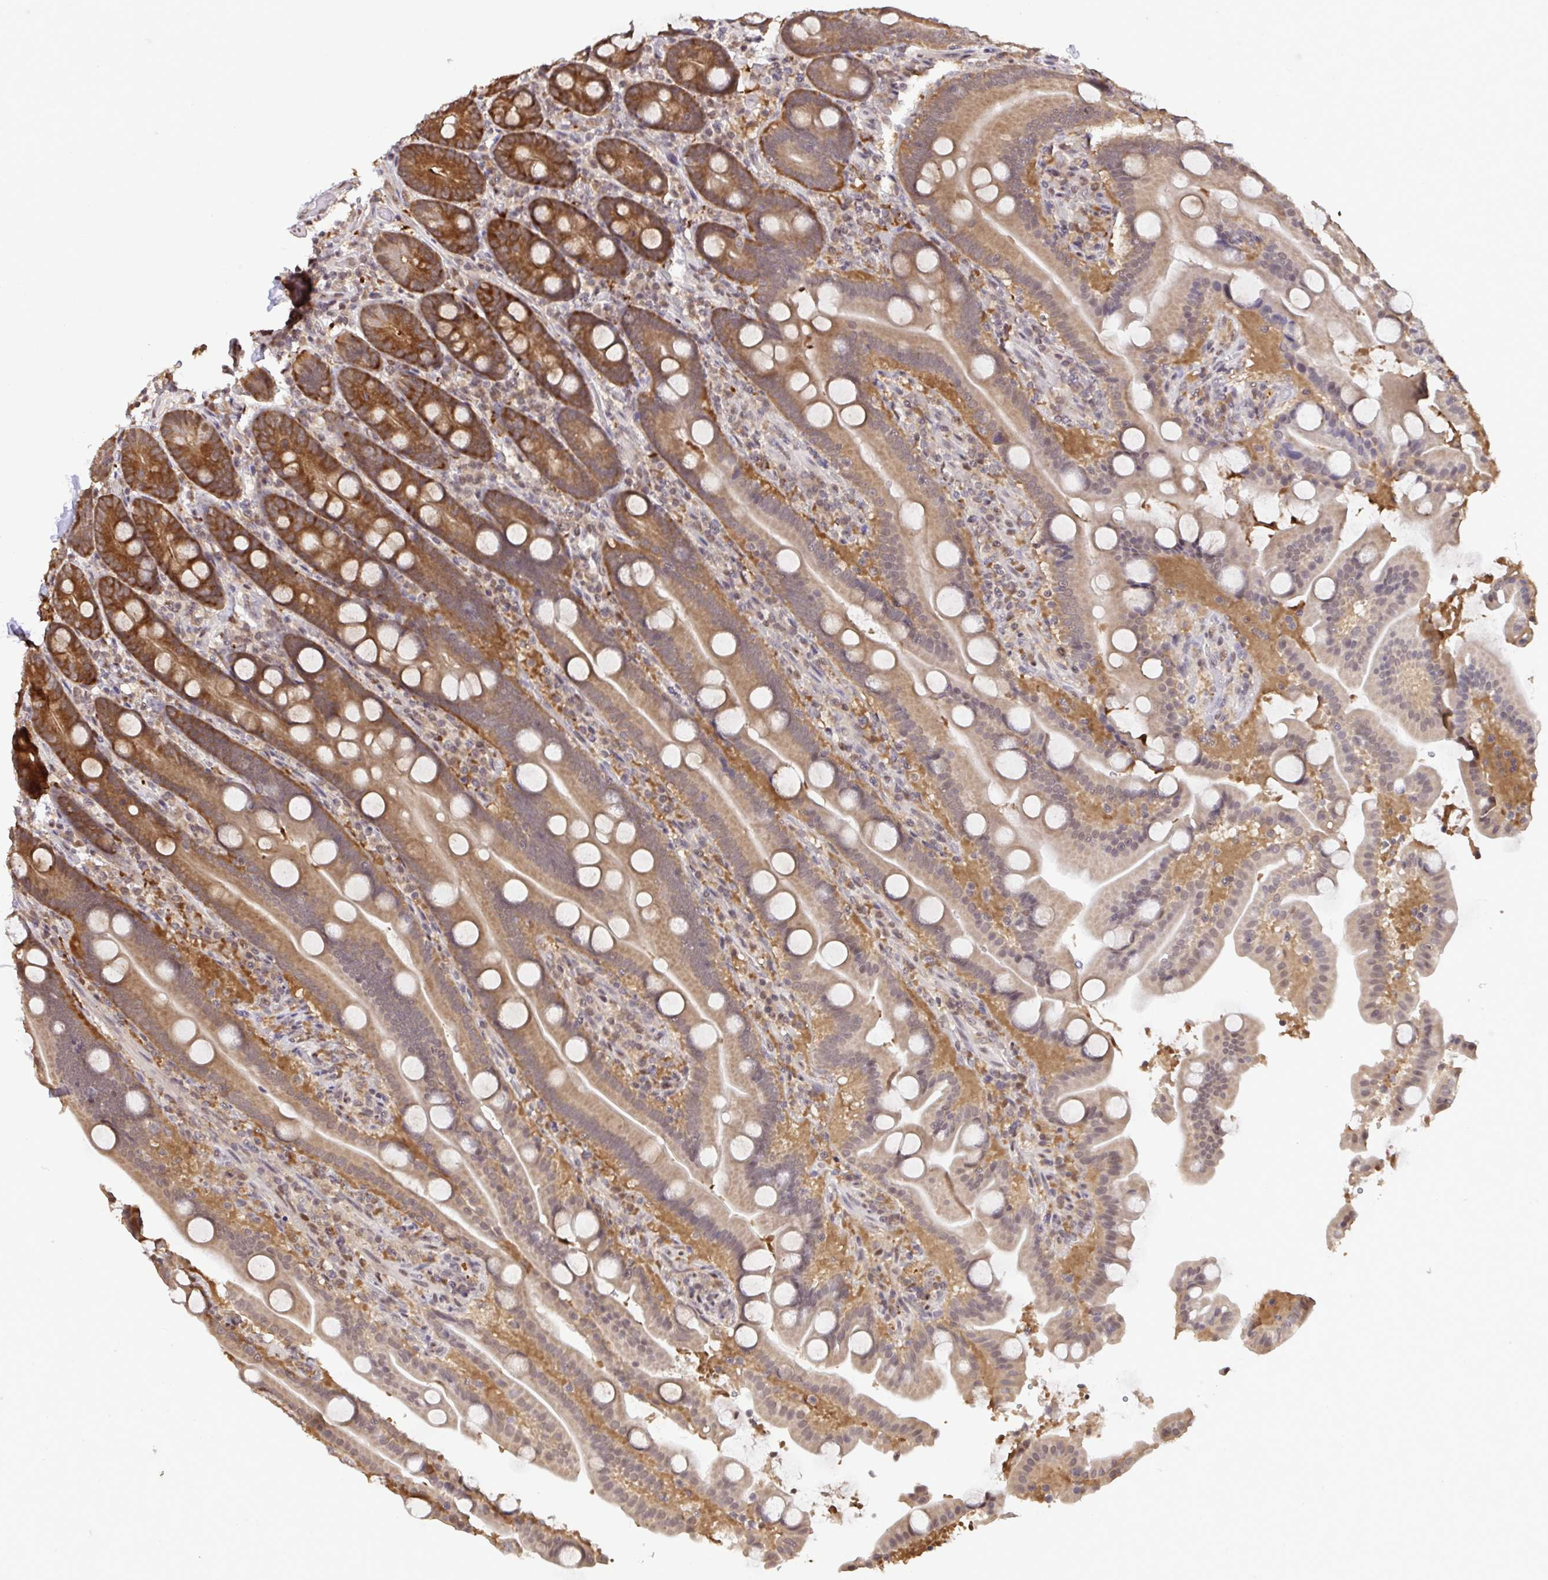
{"staining": {"intensity": "moderate", "quantity": ">75%", "location": "cytoplasmic/membranous"}, "tissue": "duodenum", "cell_type": "Glandular cells", "image_type": "normal", "snomed": [{"axis": "morphology", "description": "Normal tissue, NOS"}, {"axis": "topography", "description": "Duodenum"}], "caption": "Protein analysis of benign duodenum displays moderate cytoplasmic/membranous expression in approximately >75% of glandular cells.", "gene": "C12orf57", "patient": {"sex": "male", "age": 55}}